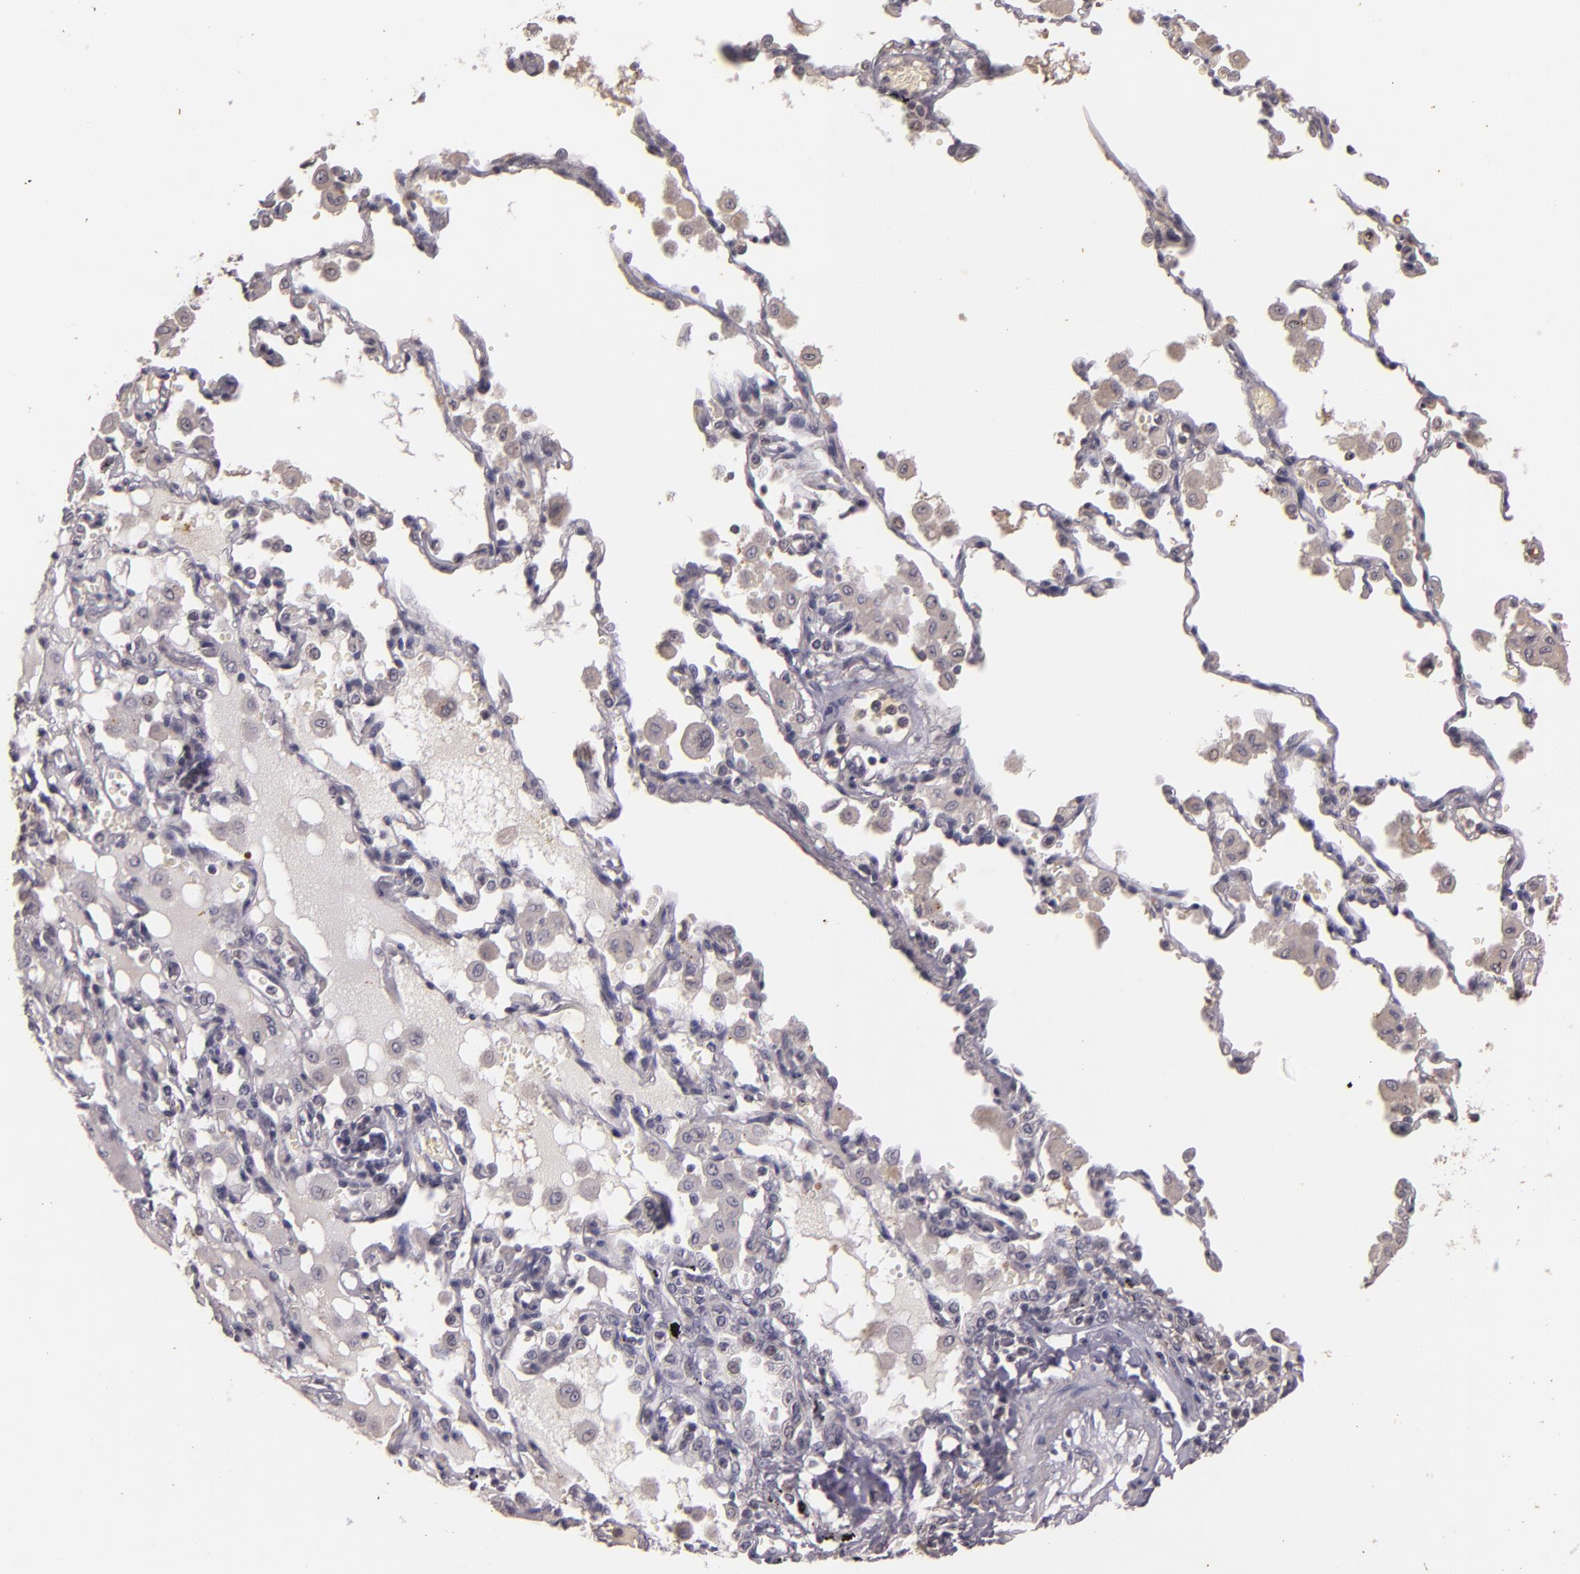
{"staining": {"intensity": "negative", "quantity": "none", "location": "none"}, "tissue": "lung cancer", "cell_type": "Tumor cells", "image_type": "cancer", "snomed": [{"axis": "morphology", "description": "Adenocarcinoma, NOS"}, {"axis": "topography", "description": "Lung"}], "caption": "This is a micrograph of IHC staining of adenocarcinoma (lung), which shows no positivity in tumor cells.", "gene": "TFF1", "patient": {"sex": "male", "age": 64}}